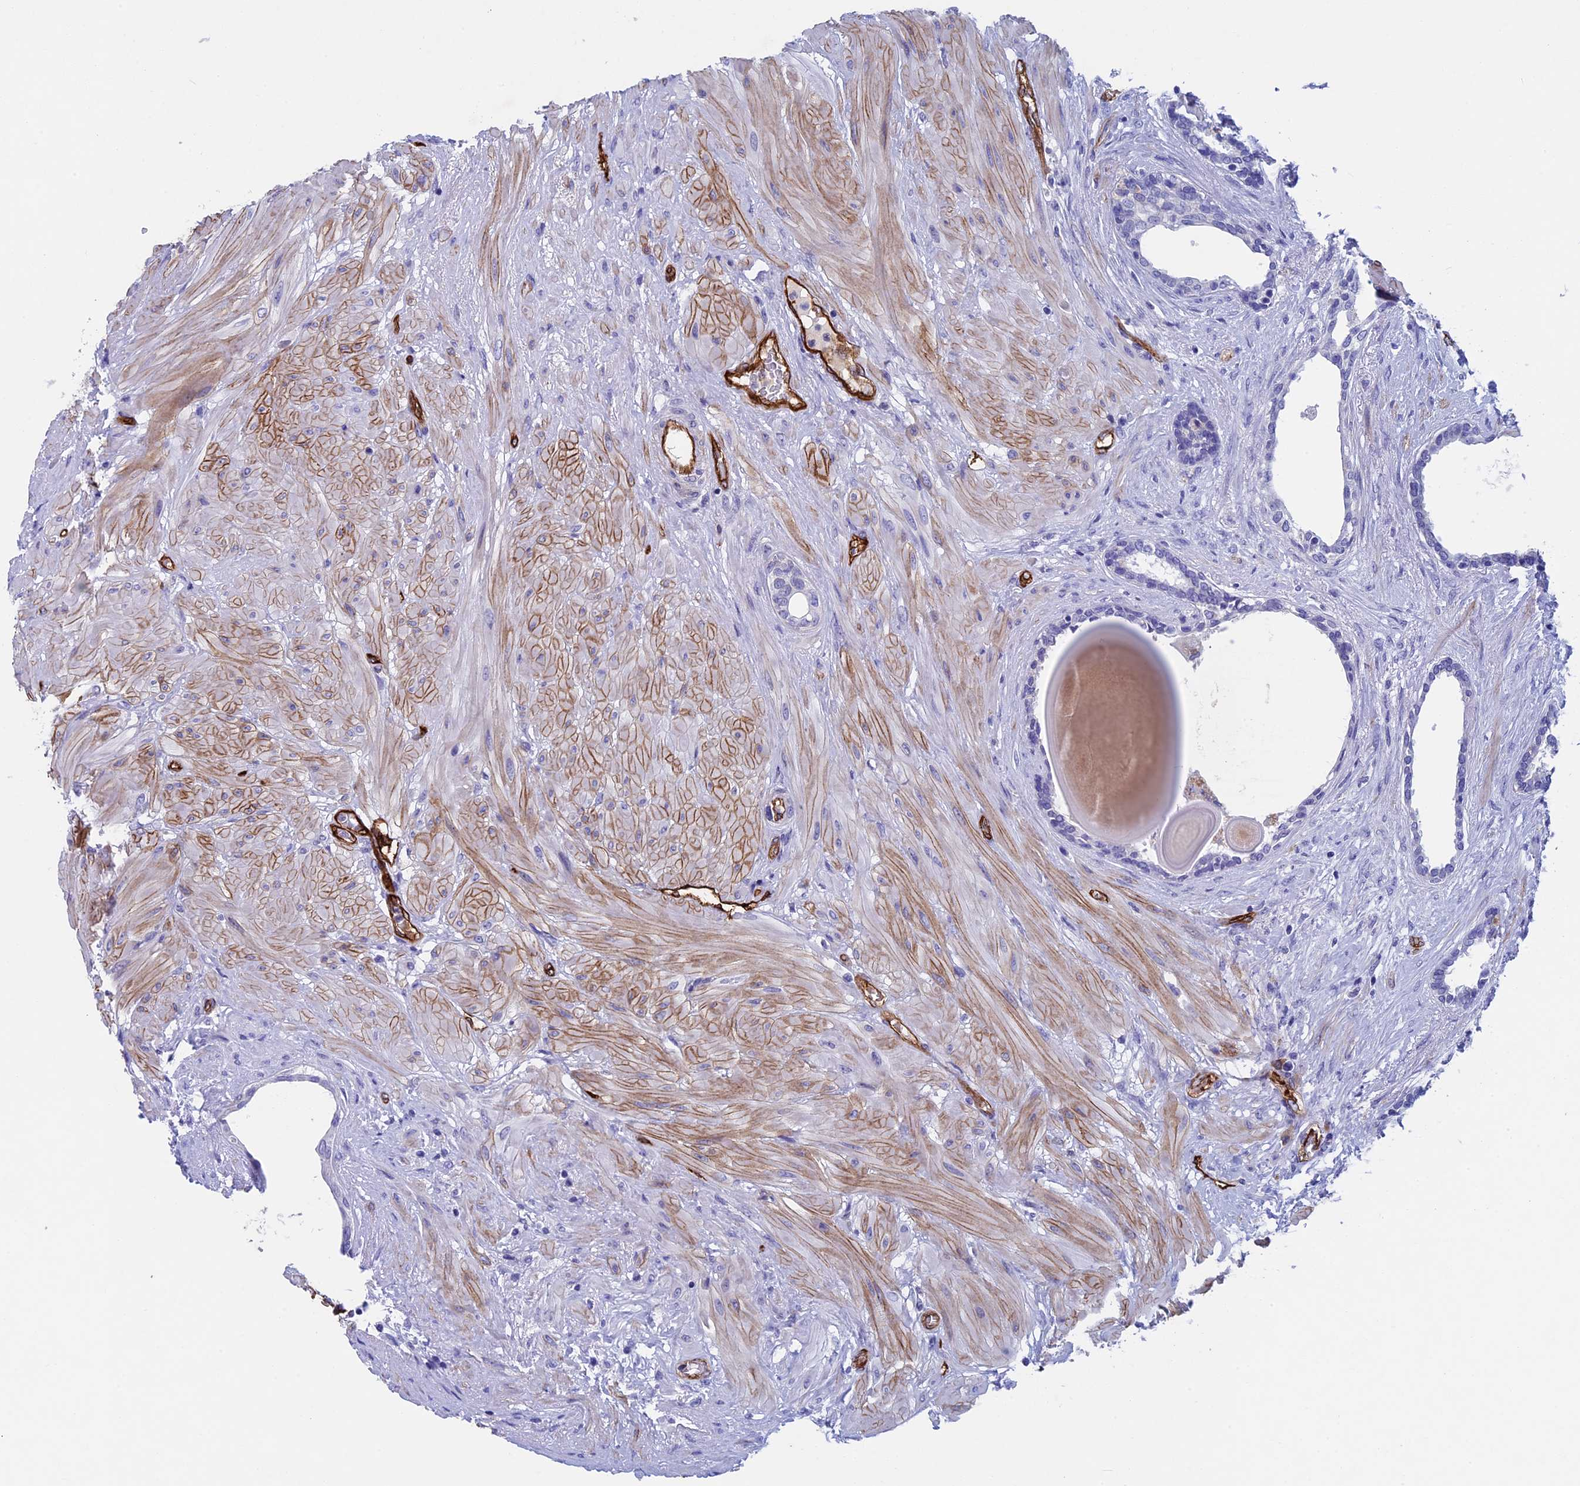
{"staining": {"intensity": "negative", "quantity": "none", "location": "none"}, "tissue": "prostate", "cell_type": "Glandular cells", "image_type": "normal", "snomed": [{"axis": "morphology", "description": "Normal tissue, NOS"}, {"axis": "topography", "description": "Prostate"}], "caption": "An IHC image of normal prostate is shown. There is no staining in glandular cells of prostate. (IHC, brightfield microscopy, high magnification).", "gene": "INSYN1", "patient": {"sex": "male", "age": 48}}